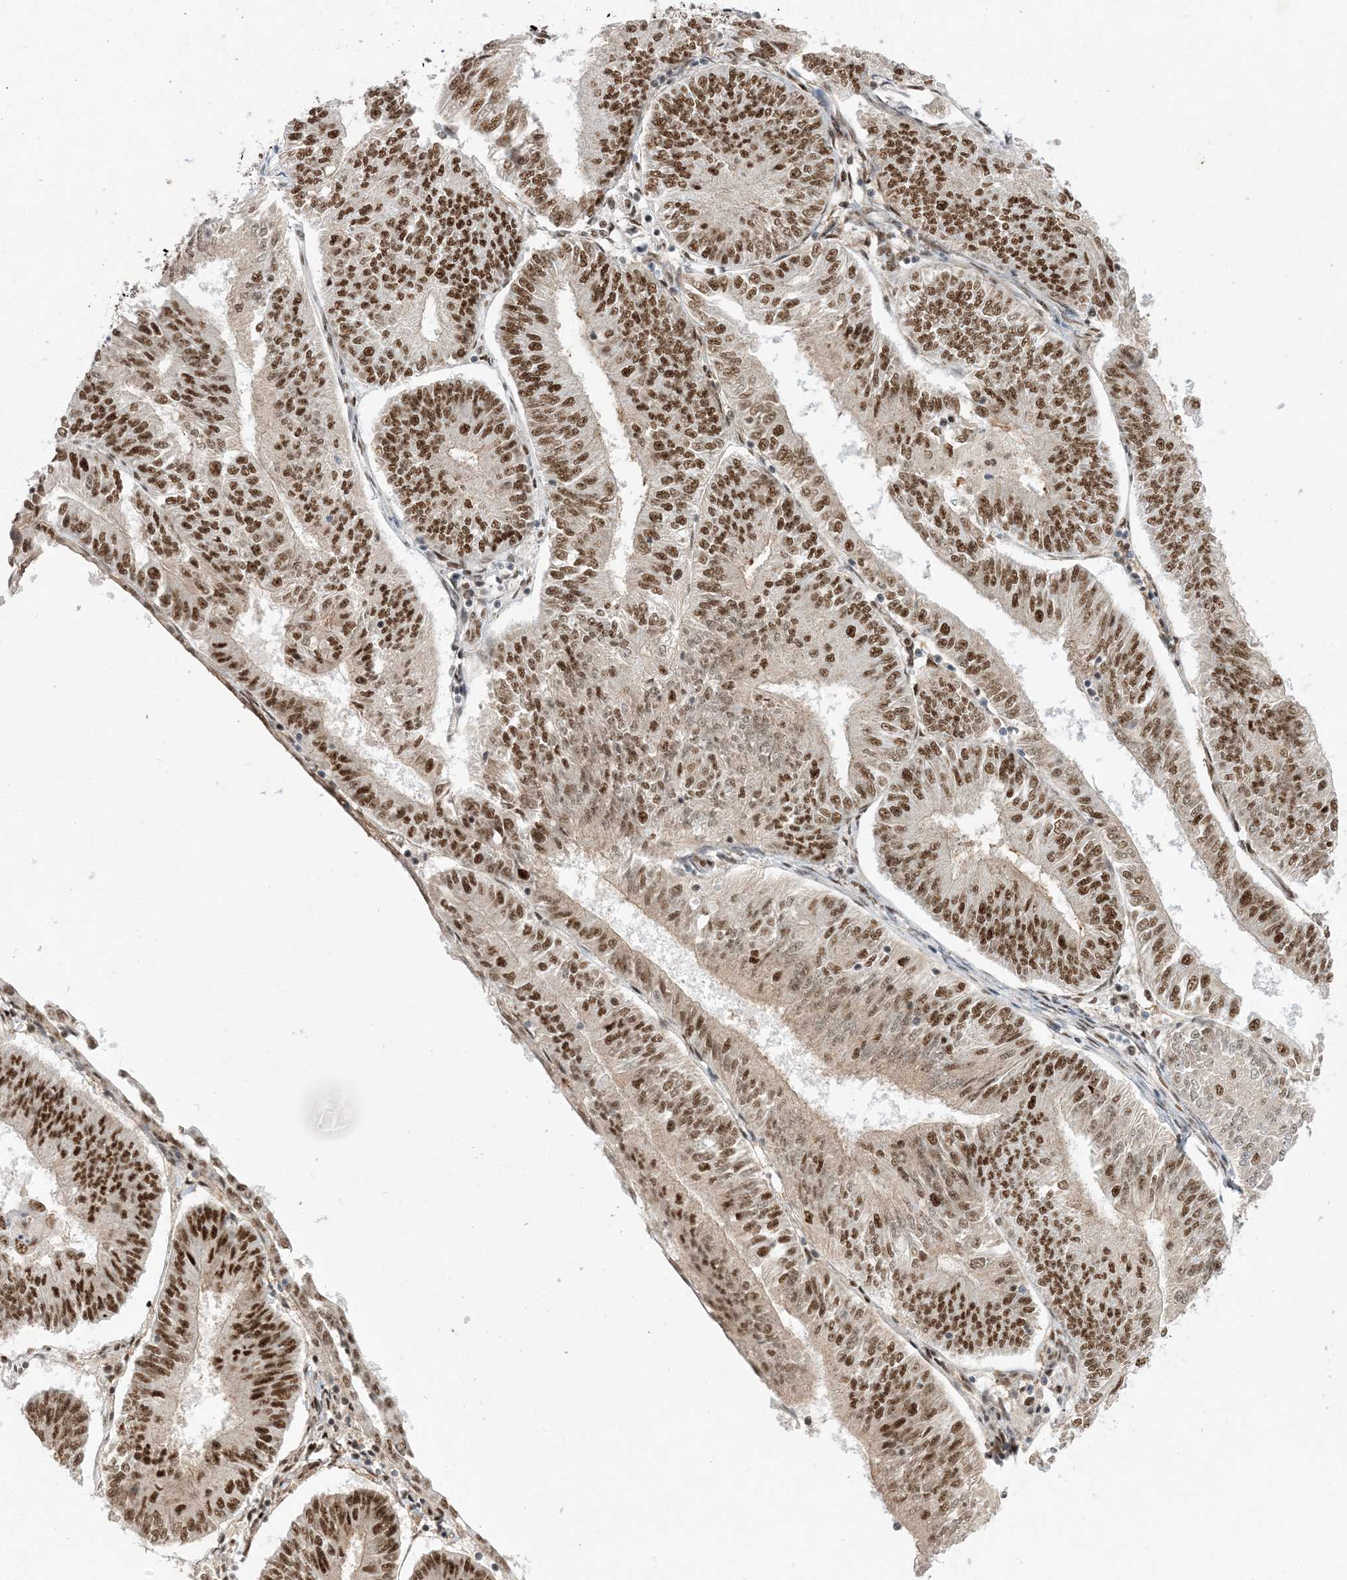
{"staining": {"intensity": "strong", "quantity": ">75%", "location": "nuclear"}, "tissue": "endometrial cancer", "cell_type": "Tumor cells", "image_type": "cancer", "snomed": [{"axis": "morphology", "description": "Adenocarcinoma, NOS"}, {"axis": "topography", "description": "Endometrium"}], "caption": "Immunohistochemical staining of endometrial adenocarcinoma exhibits strong nuclear protein expression in about >75% of tumor cells. The protein is stained brown, and the nuclei are stained in blue (DAB (3,3'-diaminobenzidine) IHC with brightfield microscopy, high magnification).", "gene": "SF3A3", "patient": {"sex": "female", "age": 58}}